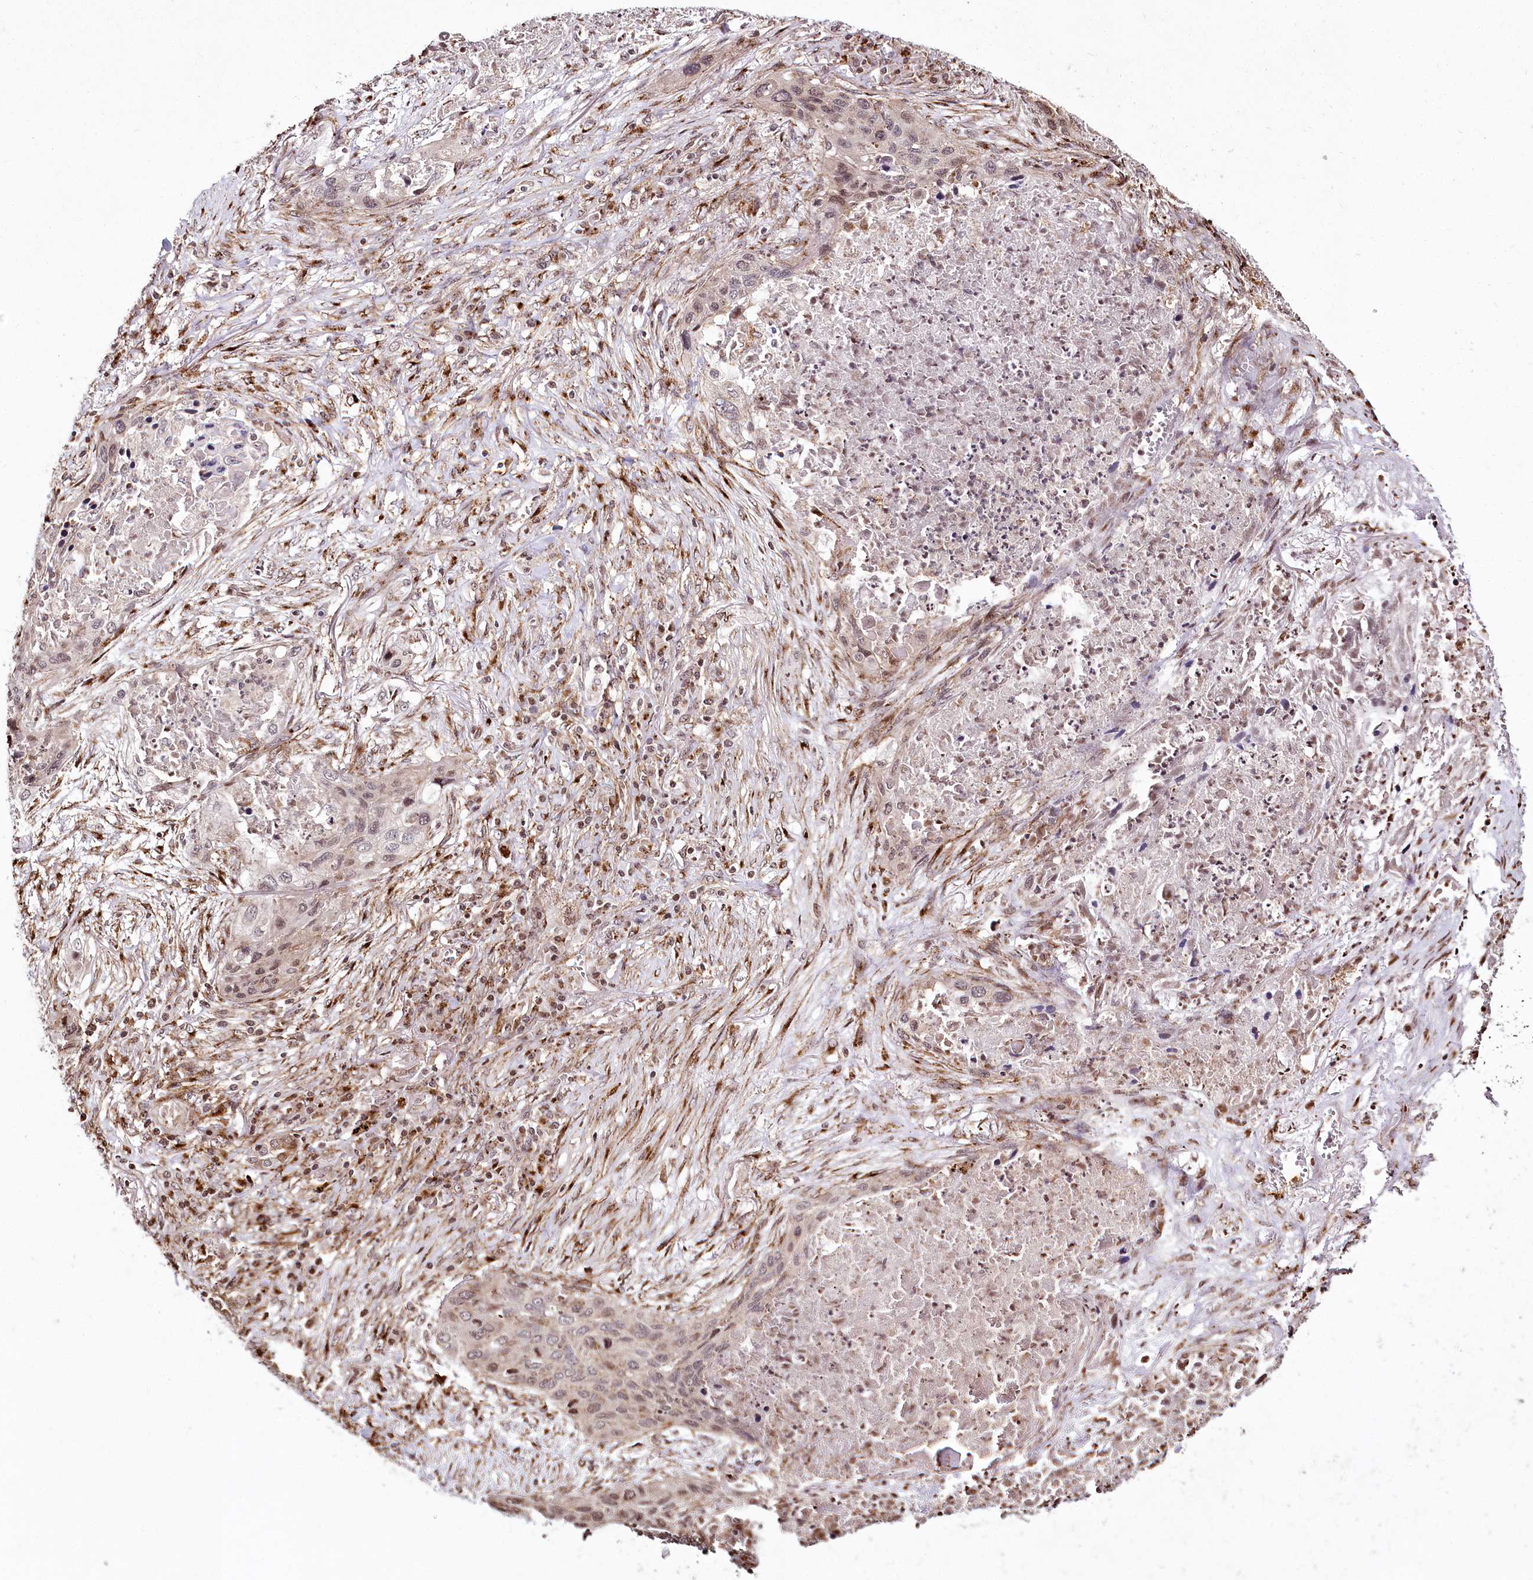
{"staining": {"intensity": "weak", "quantity": "<25%", "location": "nuclear"}, "tissue": "lung cancer", "cell_type": "Tumor cells", "image_type": "cancer", "snomed": [{"axis": "morphology", "description": "Squamous cell carcinoma, NOS"}, {"axis": "topography", "description": "Lung"}], "caption": "This photomicrograph is of lung cancer stained with IHC to label a protein in brown with the nuclei are counter-stained blue. There is no expression in tumor cells.", "gene": "HOXC8", "patient": {"sex": "female", "age": 63}}